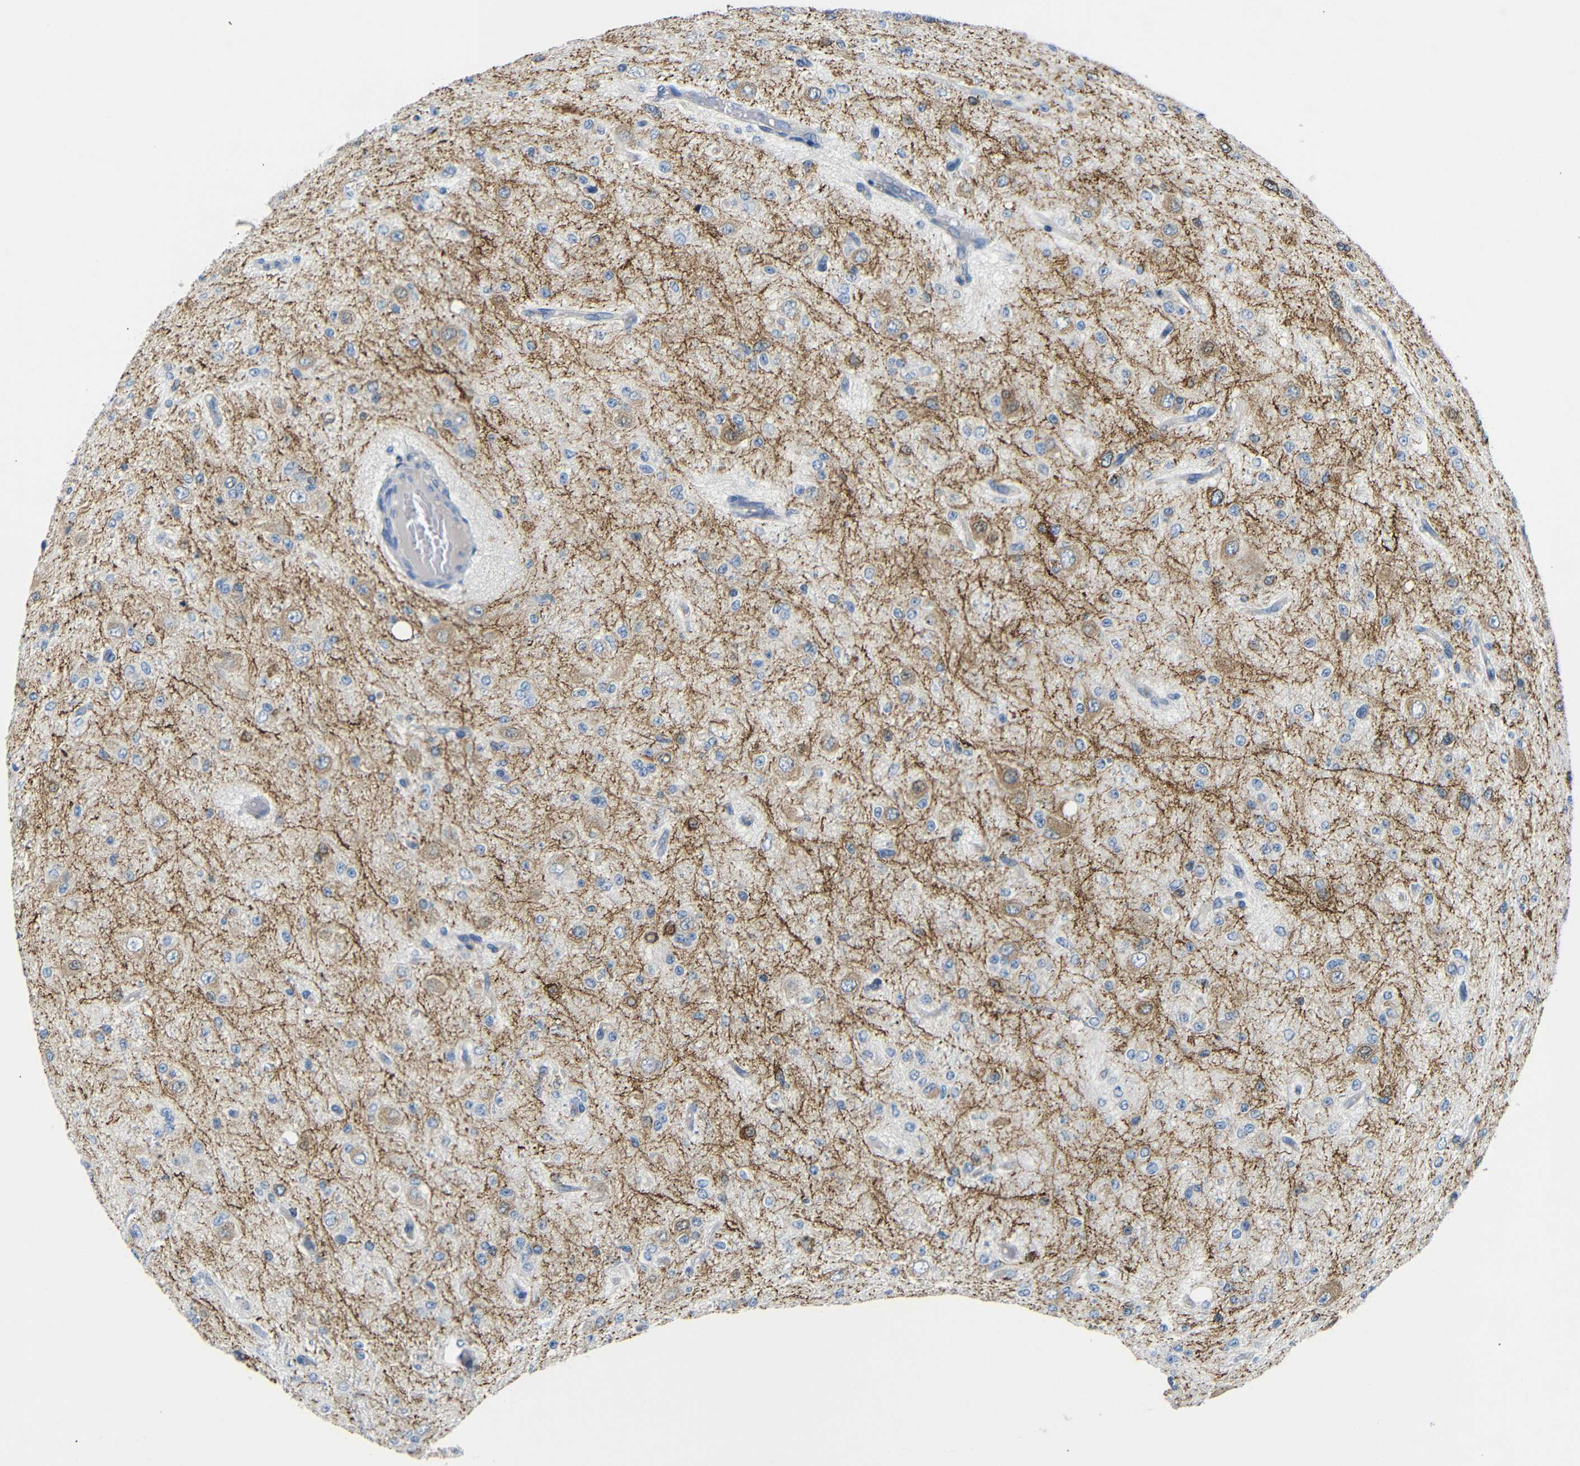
{"staining": {"intensity": "moderate", "quantity": "25%-75%", "location": "cytoplasmic/membranous"}, "tissue": "glioma", "cell_type": "Tumor cells", "image_type": "cancer", "snomed": [{"axis": "morphology", "description": "Glioma, malignant, High grade"}, {"axis": "topography", "description": "pancreas cauda"}], "caption": "This micrograph shows glioma stained with immunohistochemistry (IHC) to label a protein in brown. The cytoplasmic/membranous of tumor cells show moderate positivity for the protein. Nuclei are counter-stained blue.", "gene": "DCP1A", "patient": {"sex": "male", "age": 60}}